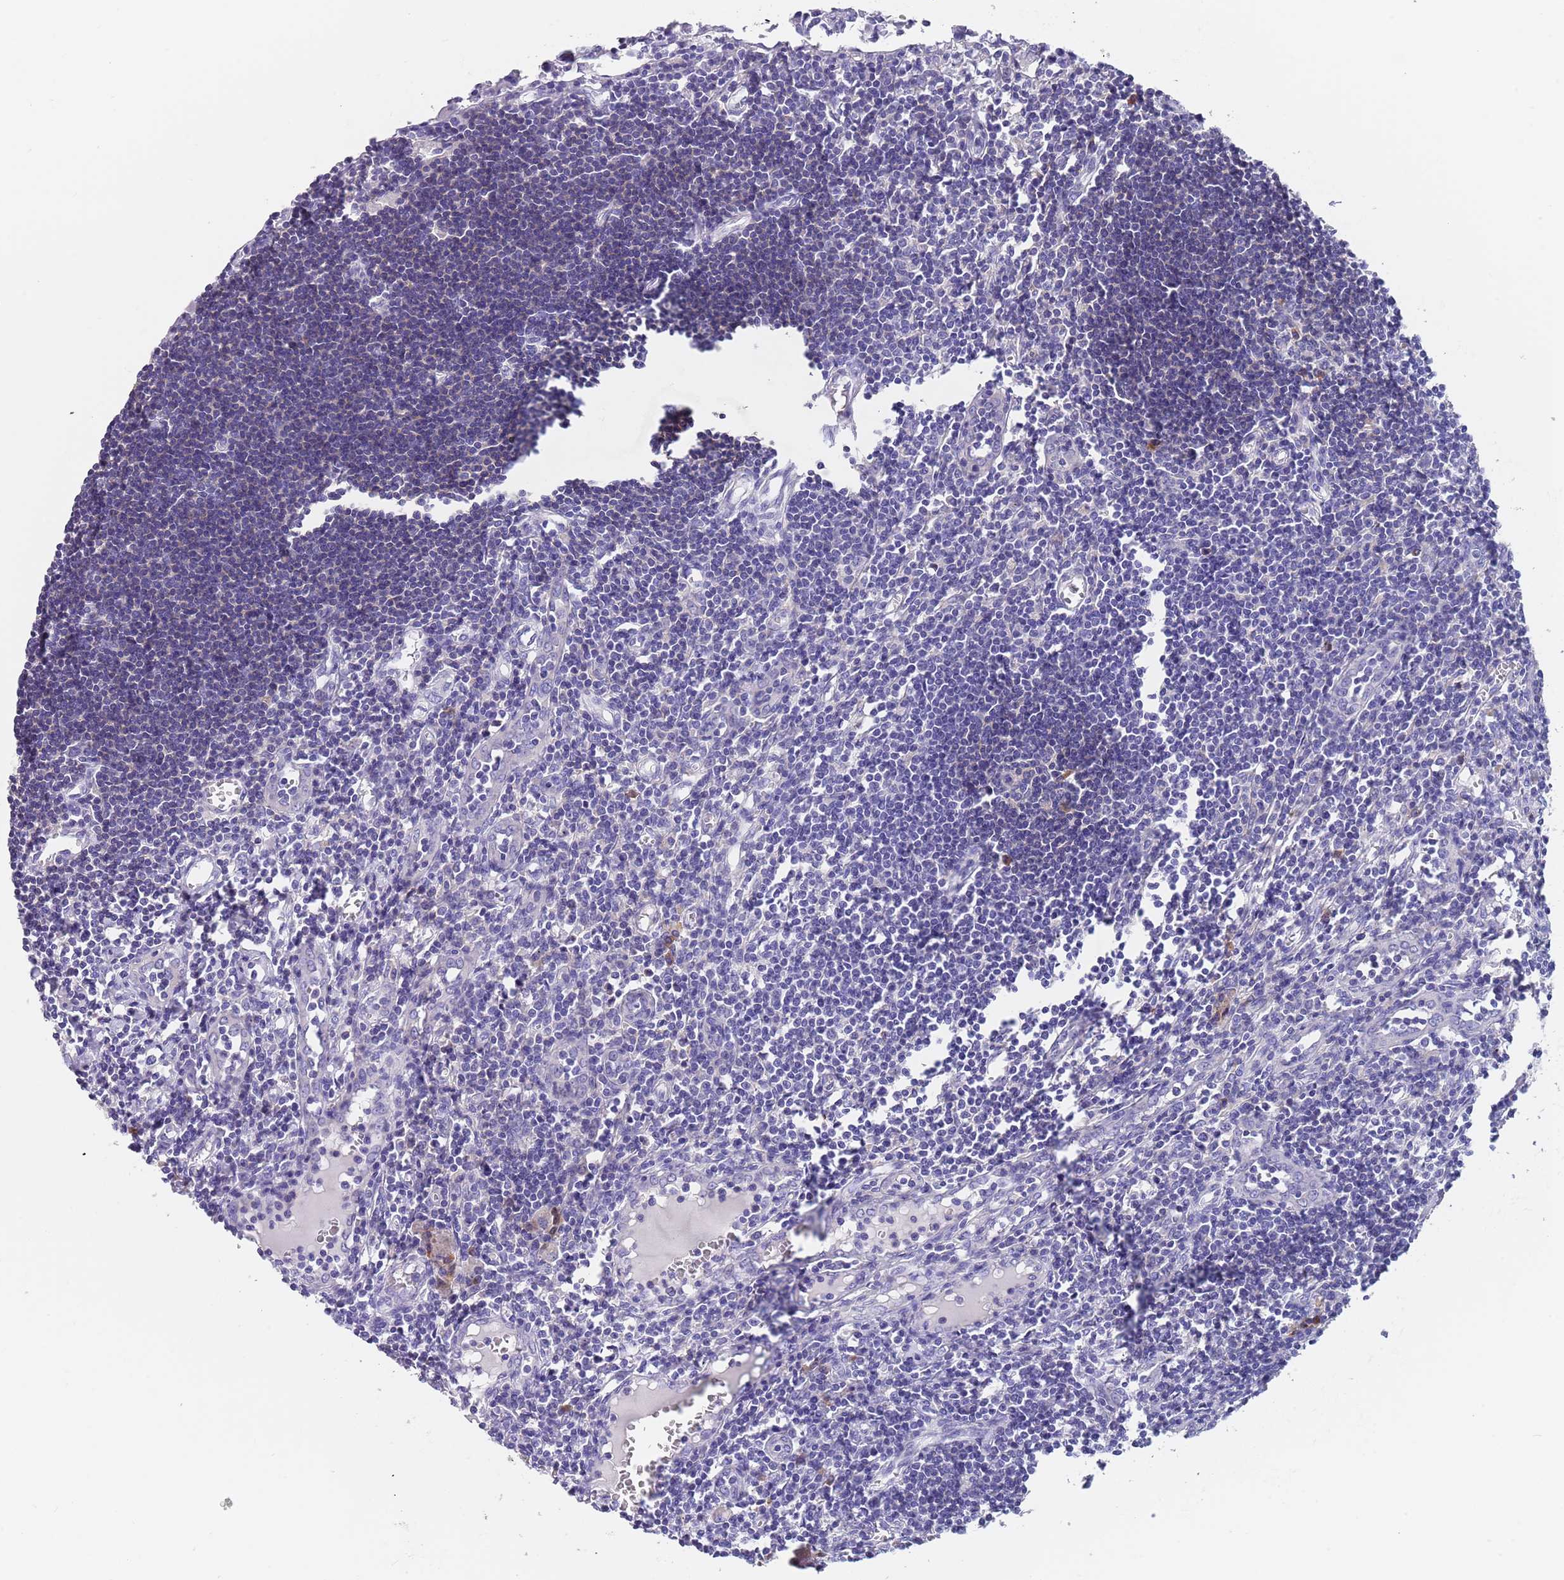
{"staining": {"intensity": "negative", "quantity": "none", "location": "none"}, "tissue": "lymph node", "cell_type": "Germinal center cells", "image_type": "normal", "snomed": [{"axis": "morphology", "description": "Normal tissue, NOS"}, {"axis": "morphology", "description": "Malignant melanoma, Metastatic site"}, {"axis": "topography", "description": "Lymph node"}], "caption": "DAB (3,3'-diaminobenzidine) immunohistochemical staining of unremarkable lymph node shows no significant positivity in germinal center cells. (DAB (3,3'-diaminobenzidine) IHC with hematoxylin counter stain).", "gene": "TYW1B", "patient": {"sex": "male", "age": 41}}